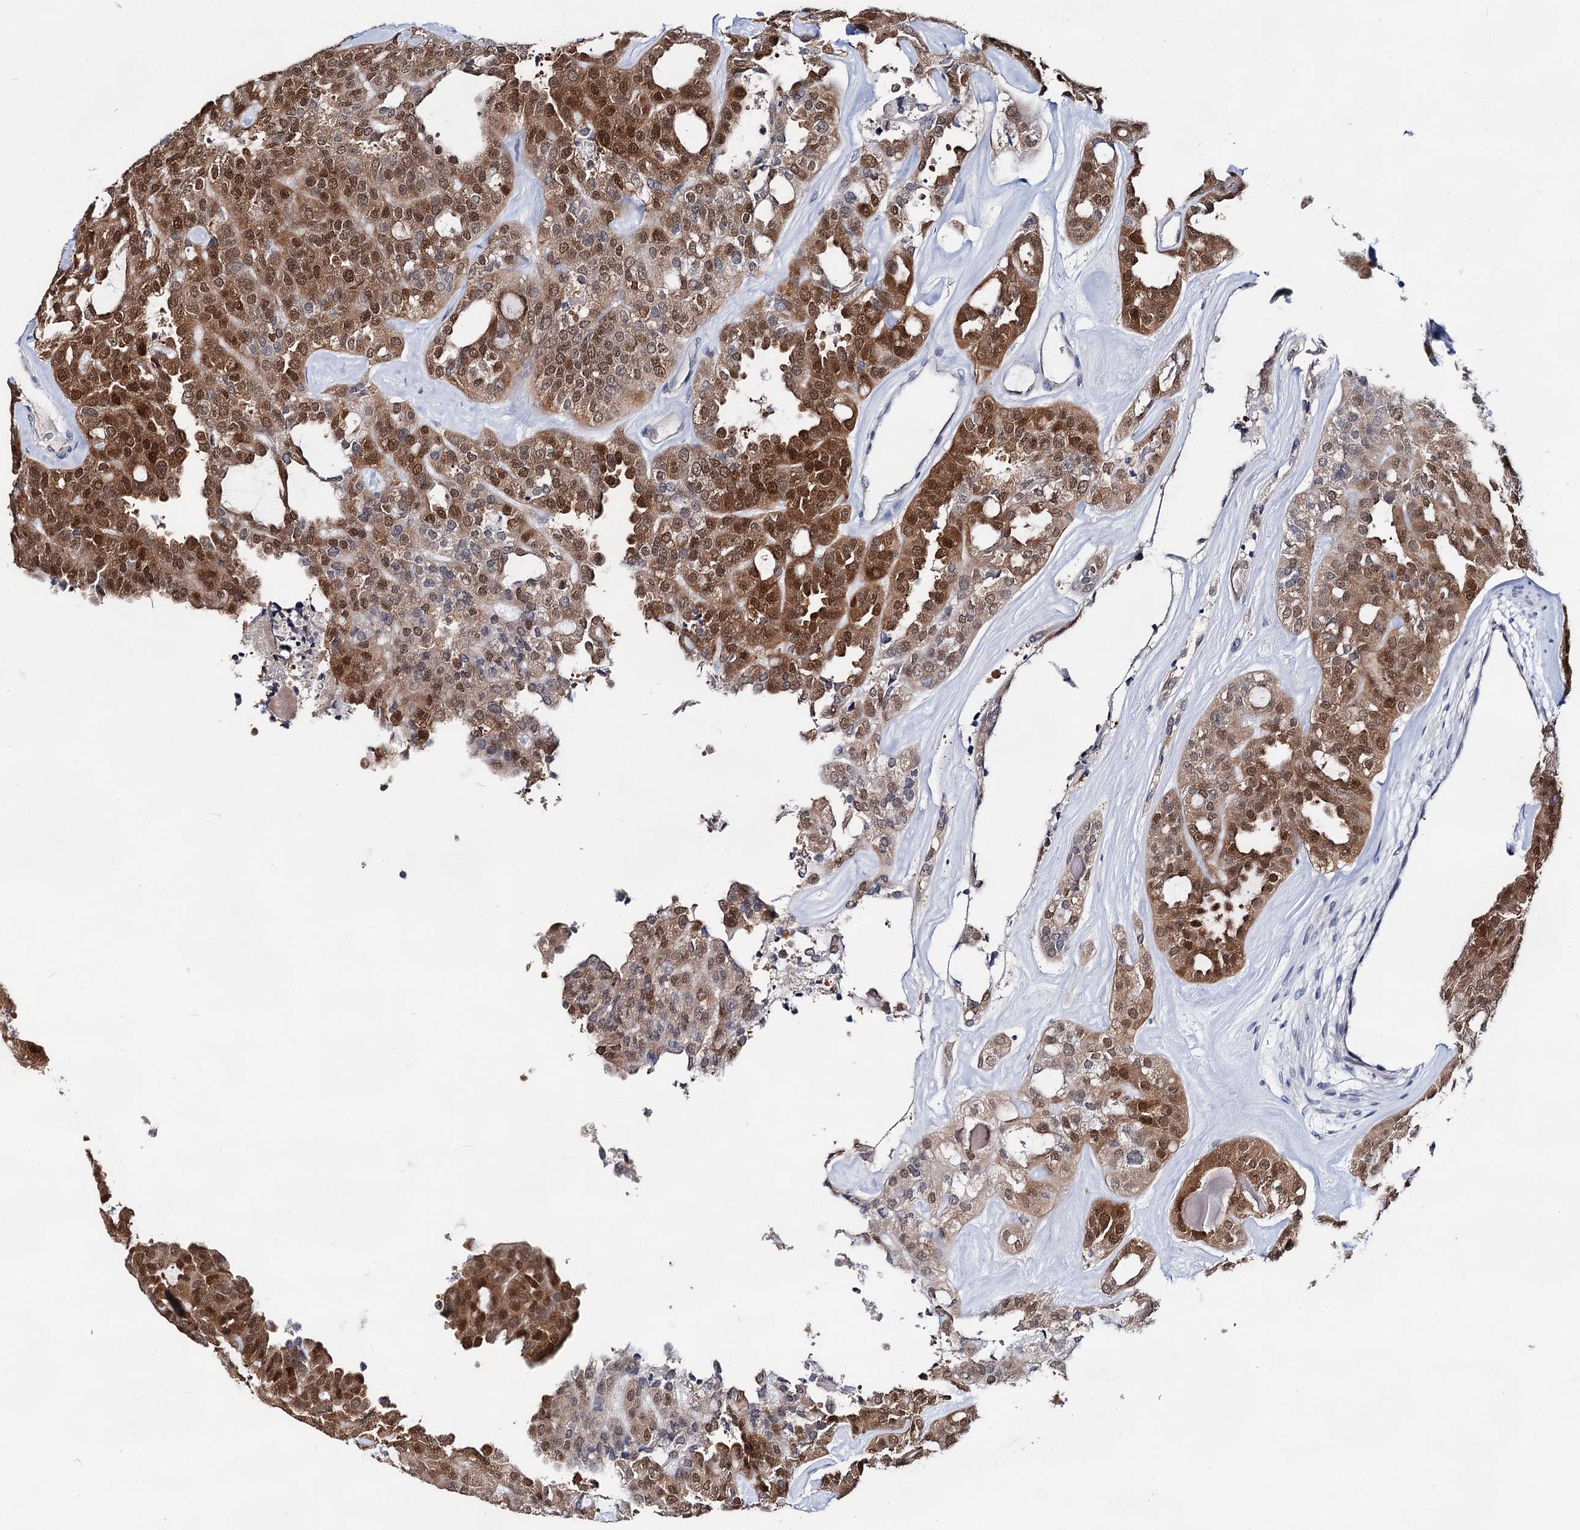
{"staining": {"intensity": "strong", "quantity": ">75%", "location": "cytoplasmic/membranous,nuclear"}, "tissue": "thyroid cancer", "cell_type": "Tumor cells", "image_type": "cancer", "snomed": [{"axis": "morphology", "description": "Follicular adenoma carcinoma, NOS"}, {"axis": "topography", "description": "Thyroid gland"}], "caption": "Thyroid follicular adenoma carcinoma was stained to show a protein in brown. There is high levels of strong cytoplasmic/membranous and nuclear staining in about >75% of tumor cells.", "gene": "CAPRIN2", "patient": {"sex": "male", "age": 75}}